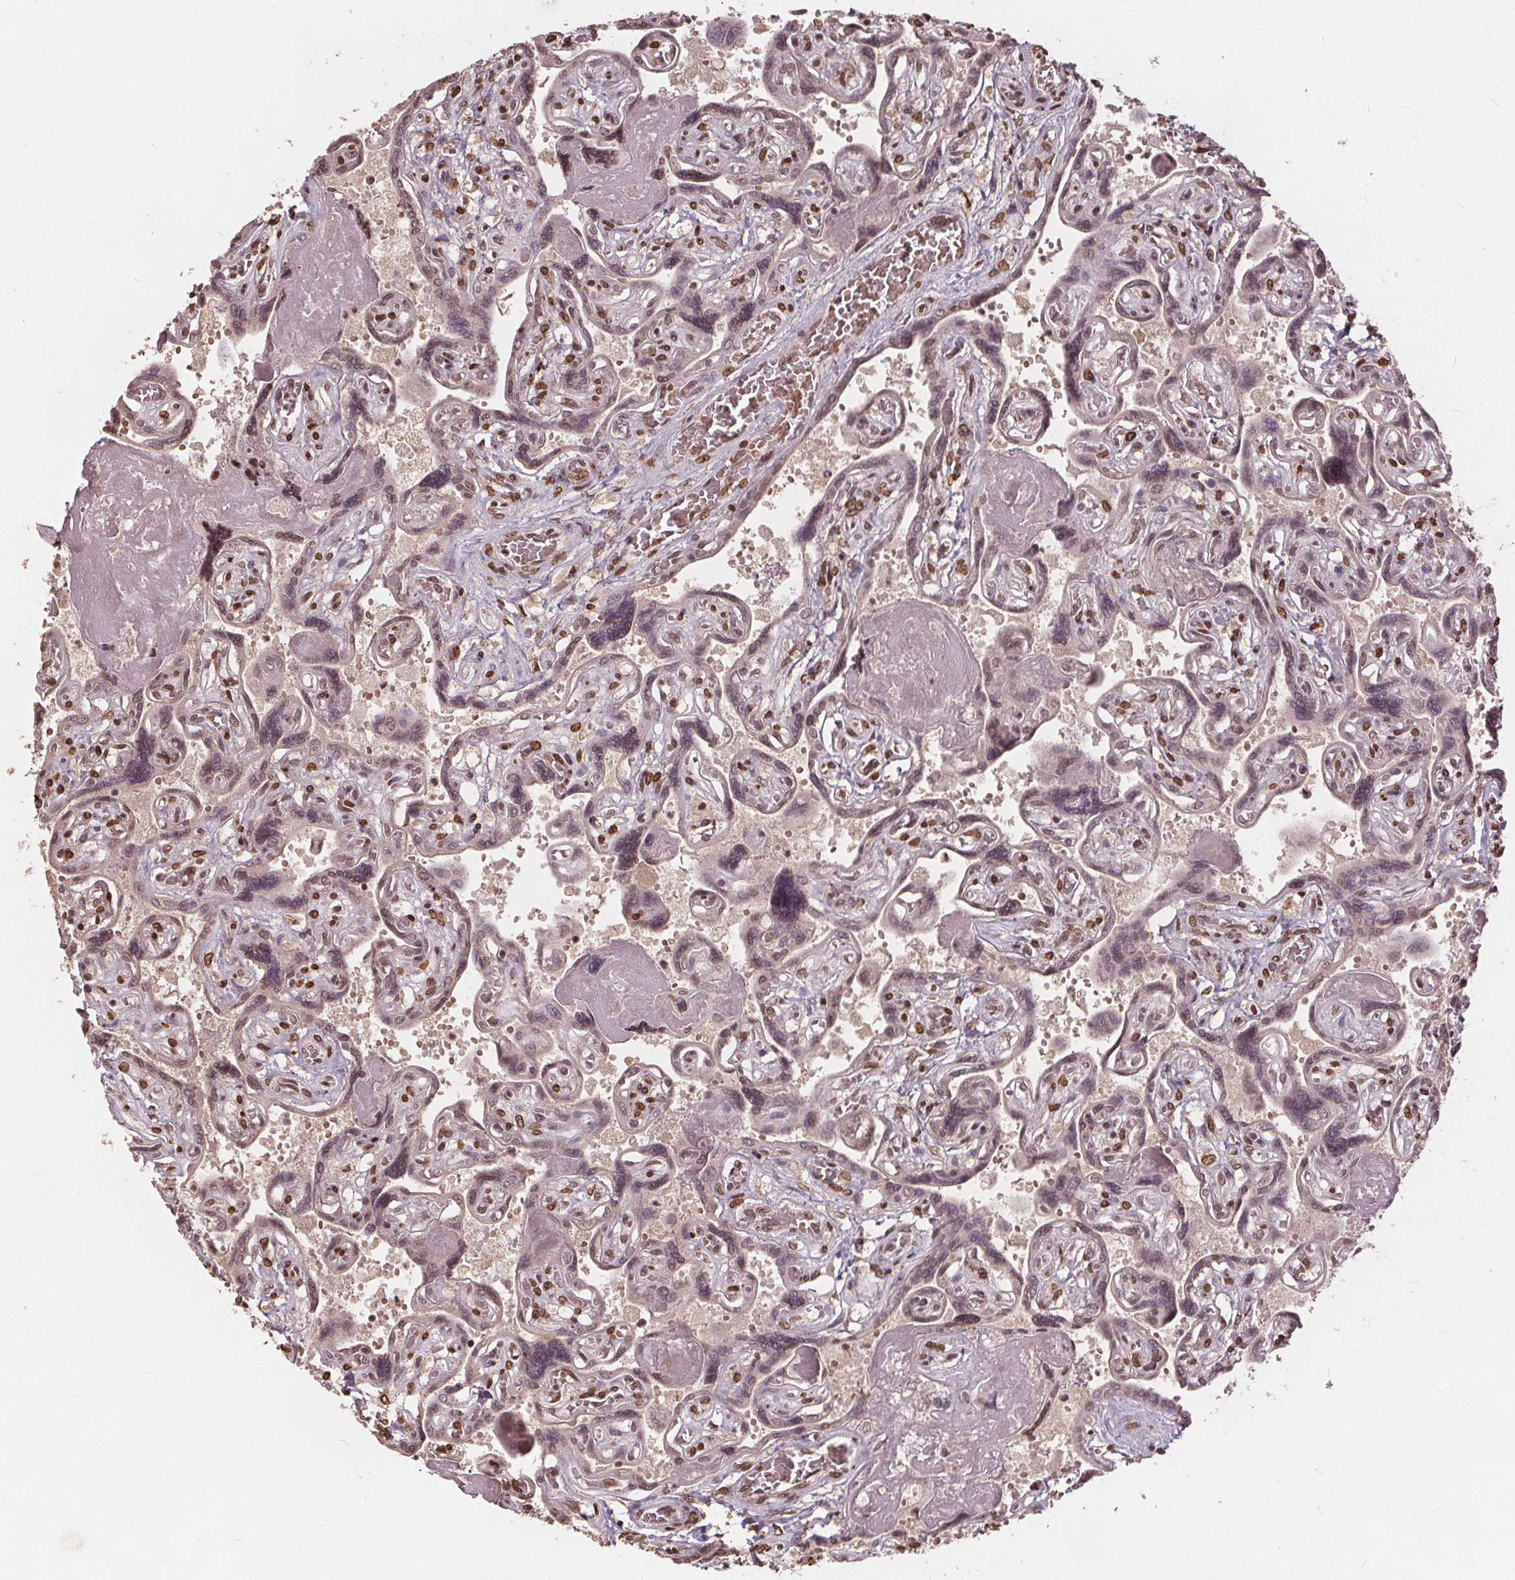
{"staining": {"intensity": "moderate", "quantity": ">75%", "location": "nuclear"}, "tissue": "placenta", "cell_type": "Decidual cells", "image_type": "normal", "snomed": [{"axis": "morphology", "description": "Normal tissue, NOS"}, {"axis": "topography", "description": "Placenta"}], "caption": "Placenta stained with immunohistochemistry reveals moderate nuclear staining in approximately >75% of decidual cells. (DAB (3,3'-diaminobenzidine) IHC, brown staining for protein, blue staining for nuclei).", "gene": "HIF1AN", "patient": {"sex": "female", "age": 32}}